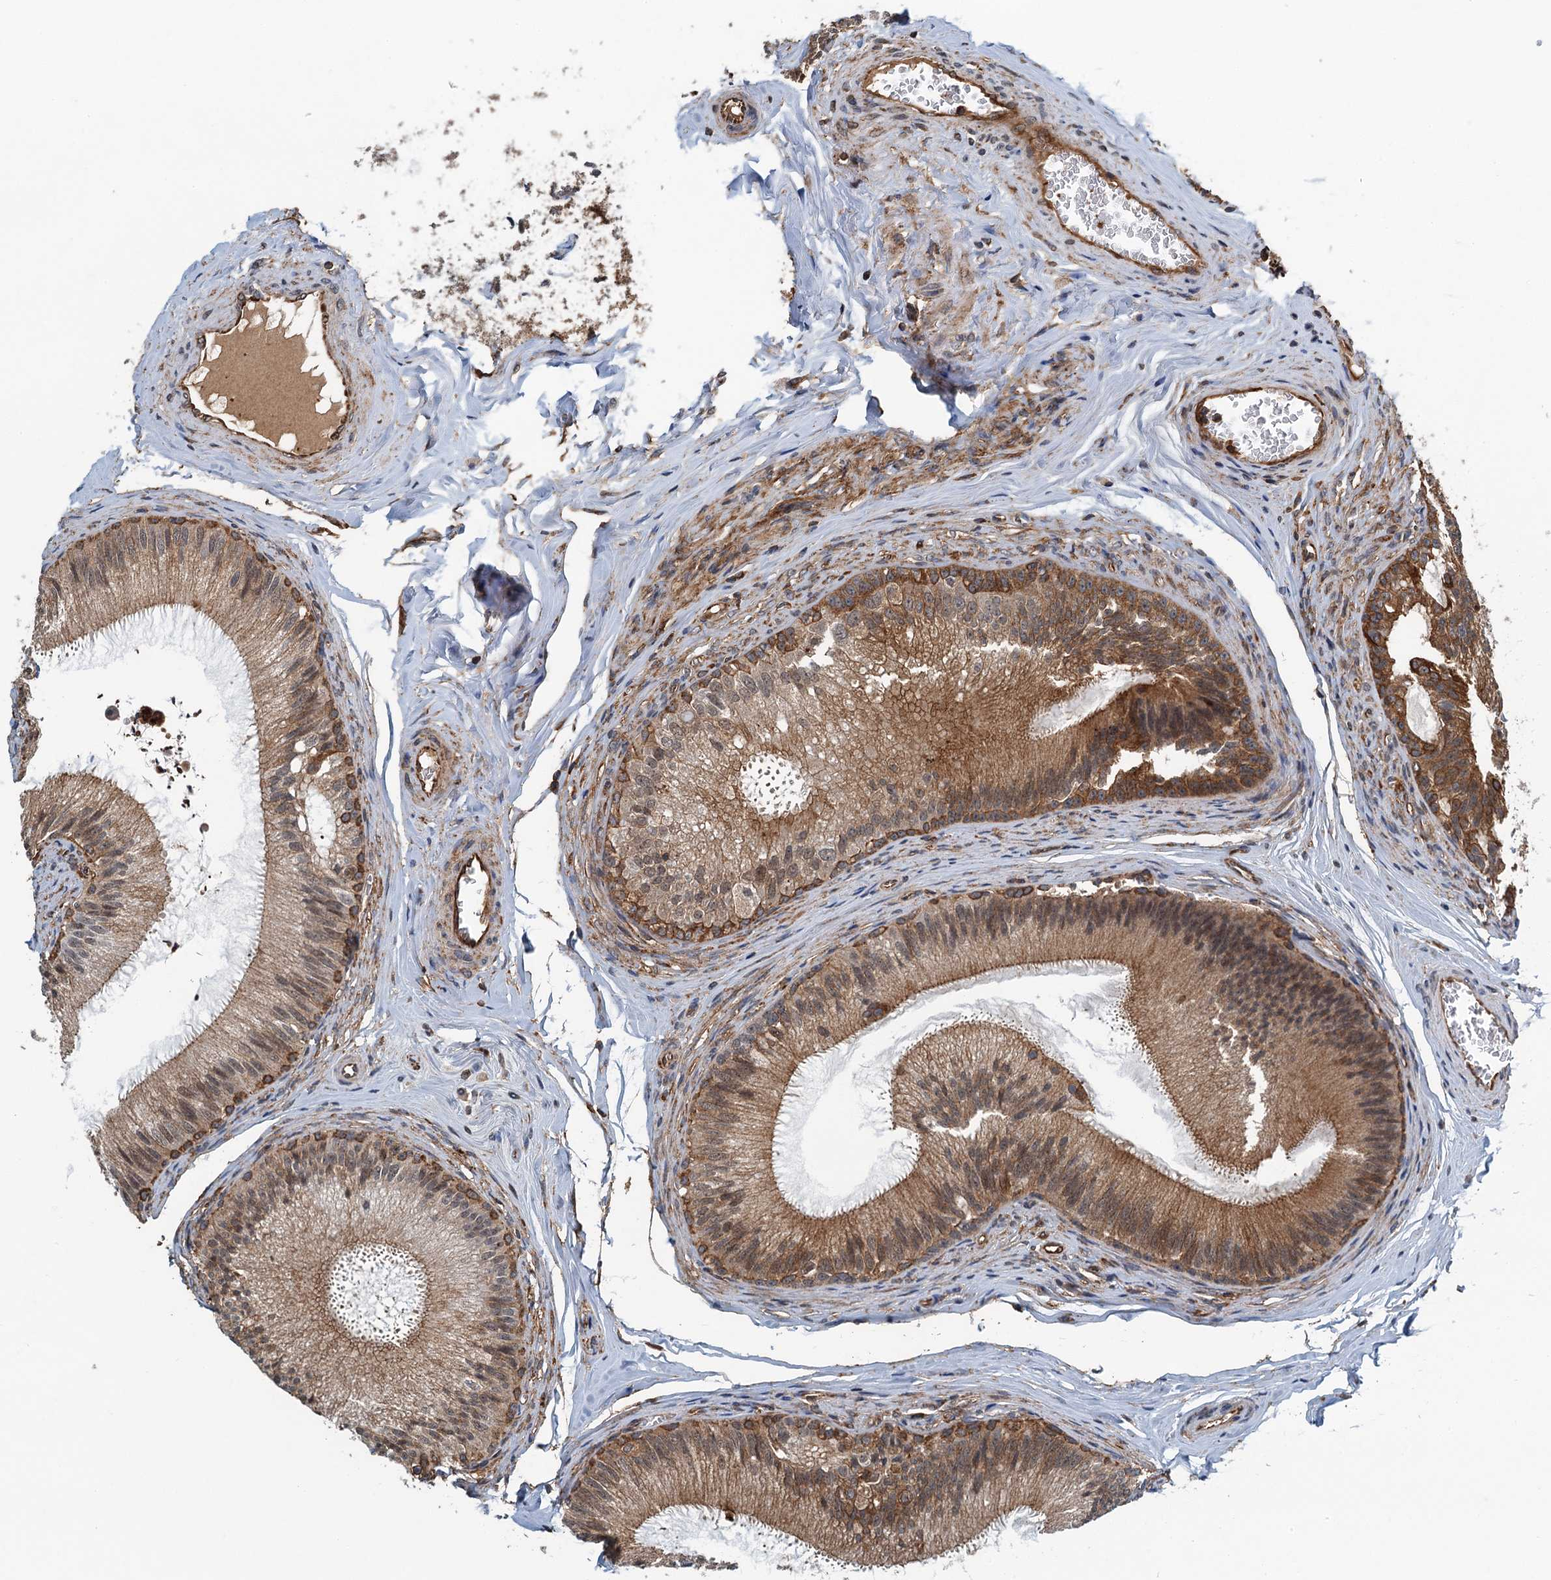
{"staining": {"intensity": "moderate", "quantity": ">75%", "location": "cytoplasmic/membranous"}, "tissue": "epididymis", "cell_type": "Glandular cells", "image_type": "normal", "snomed": [{"axis": "morphology", "description": "Normal tissue, NOS"}, {"axis": "topography", "description": "Epididymis"}], "caption": "Immunohistochemistry image of unremarkable epididymis: epididymis stained using immunohistochemistry (IHC) demonstrates medium levels of moderate protein expression localized specifically in the cytoplasmic/membranous of glandular cells, appearing as a cytoplasmic/membranous brown color.", "gene": "WHAMM", "patient": {"sex": "male", "age": 46}}